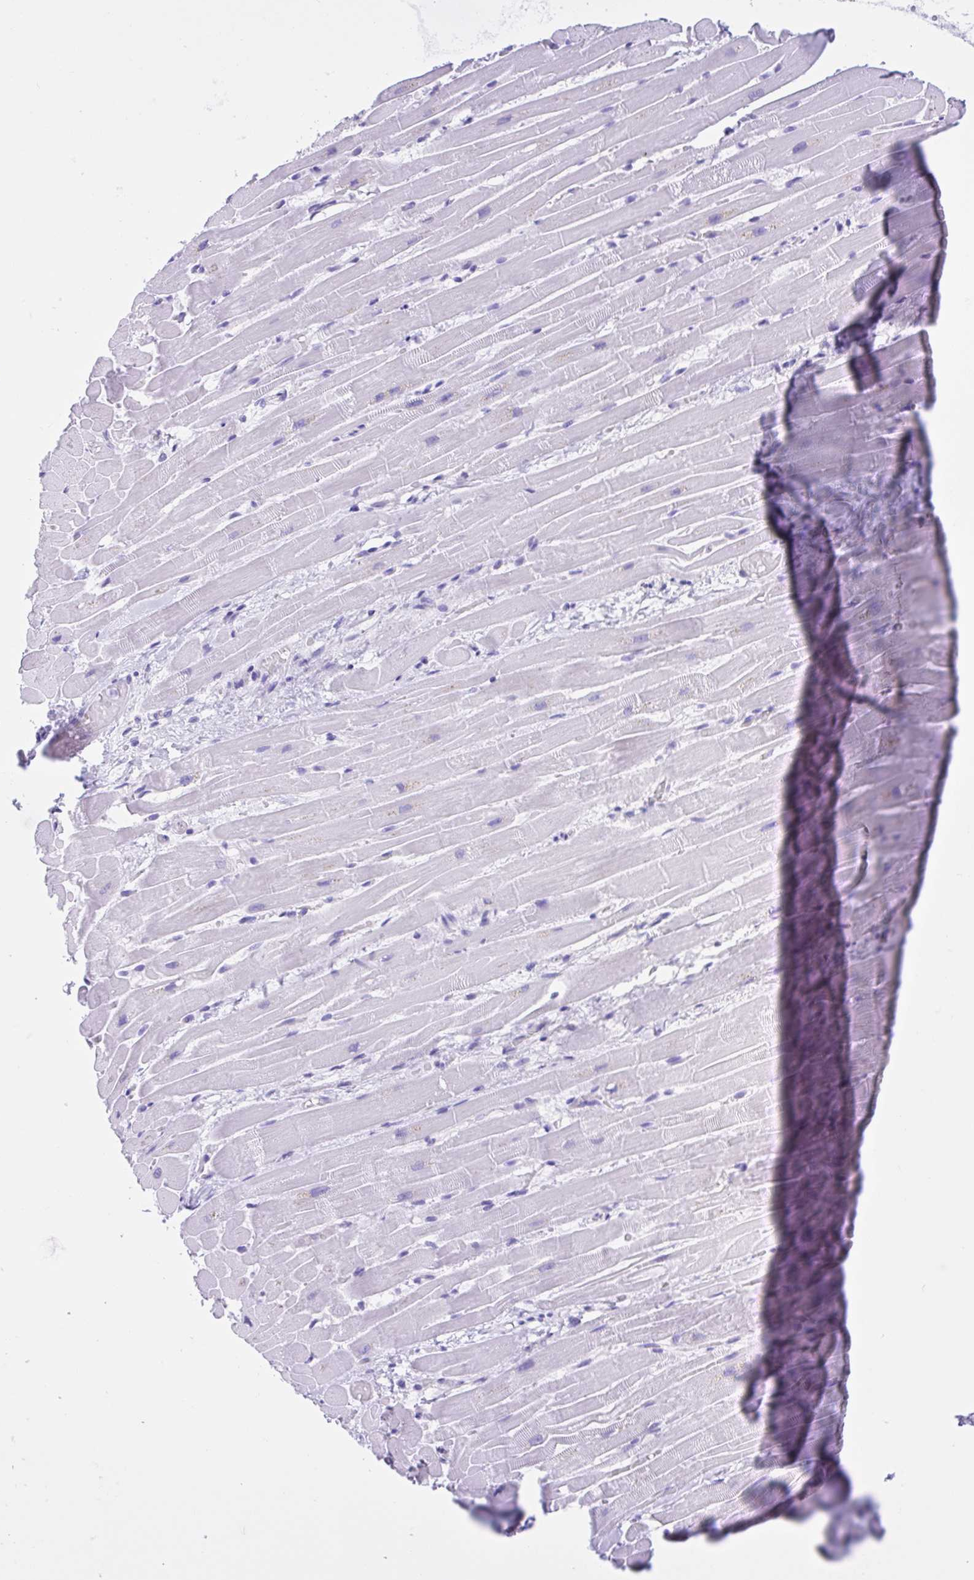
{"staining": {"intensity": "negative", "quantity": "none", "location": "none"}, "tissue": "heart muscle", "cell_type": "Cardiomyocytes", "image_type": "normal", "snomed": [{"axis": "morphology", "description": "Normal tissue, NOS"}, {"axis": "topography", "description": "Heart"}], "caption": "Immunohistochemistry histopathology image of unremarkable heart muscle: human heart muscle stained with DAB (3,3'-diaminobenzidine) shows no significant protein positivity in cardiomyocytes.", "gene": "IAPP", "patient": {"sex": "male", "age": 37}}